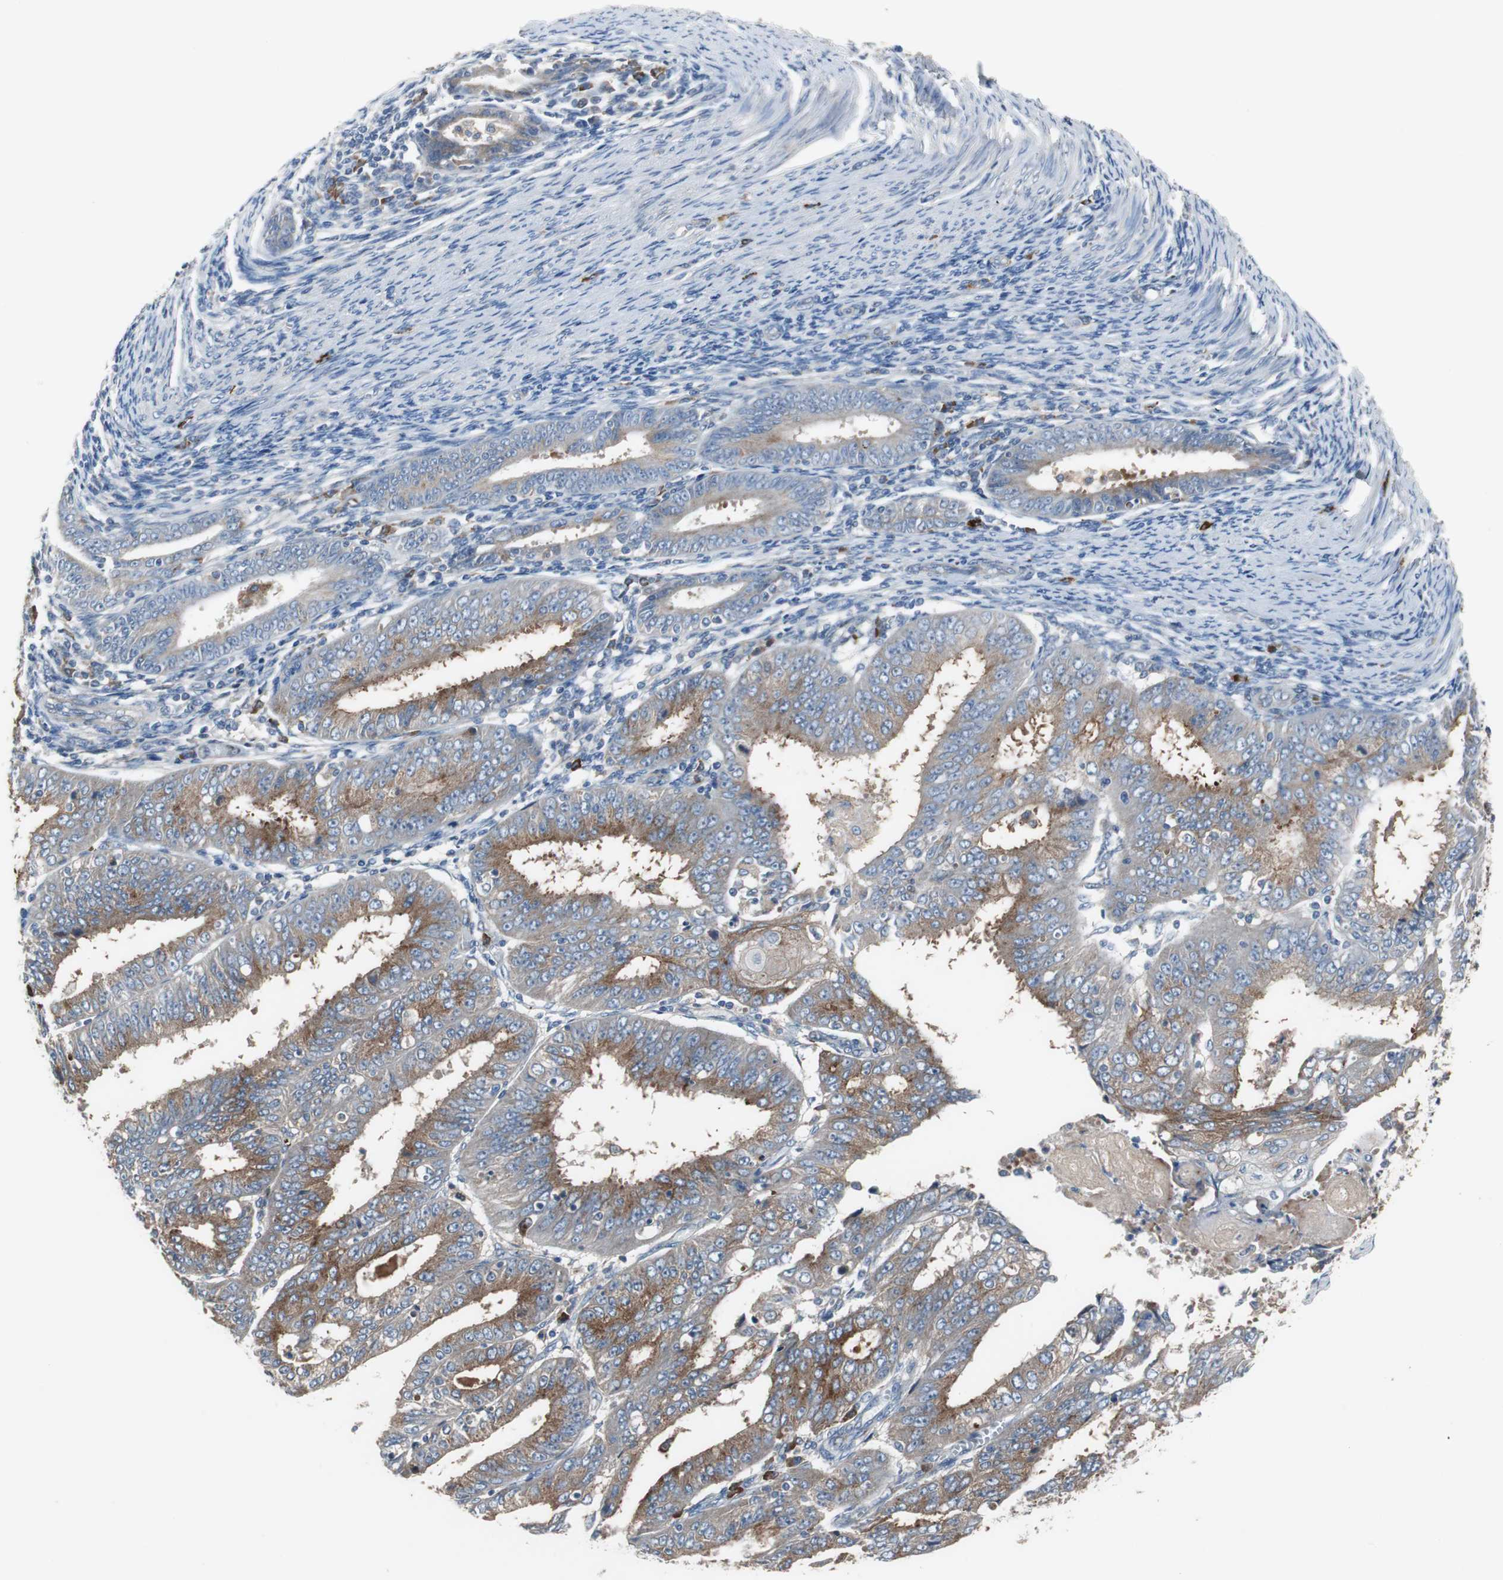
{"staining": {"intensity": "strong", "quantity": ">75%", "location": "cytoplasmic/membranous"}, "tissue": "endometrial cancer", "cell_type": "Tumor cells", "image_type": "cancer", "snomed": [{"axis": "morphology", "description": "Adenocarcinoma, NOS"}, {"axis": "topography", "description": "Endometrium"}], "caption": "There is high levels of strong cytoplasmic/membranous expression in tumor cells of endometrial adenocarcinoma, as demonstrated by immunohistochemical staining (brown color).", "gene": "SORT1", "patient": {"sex": "female", "age": 42}}